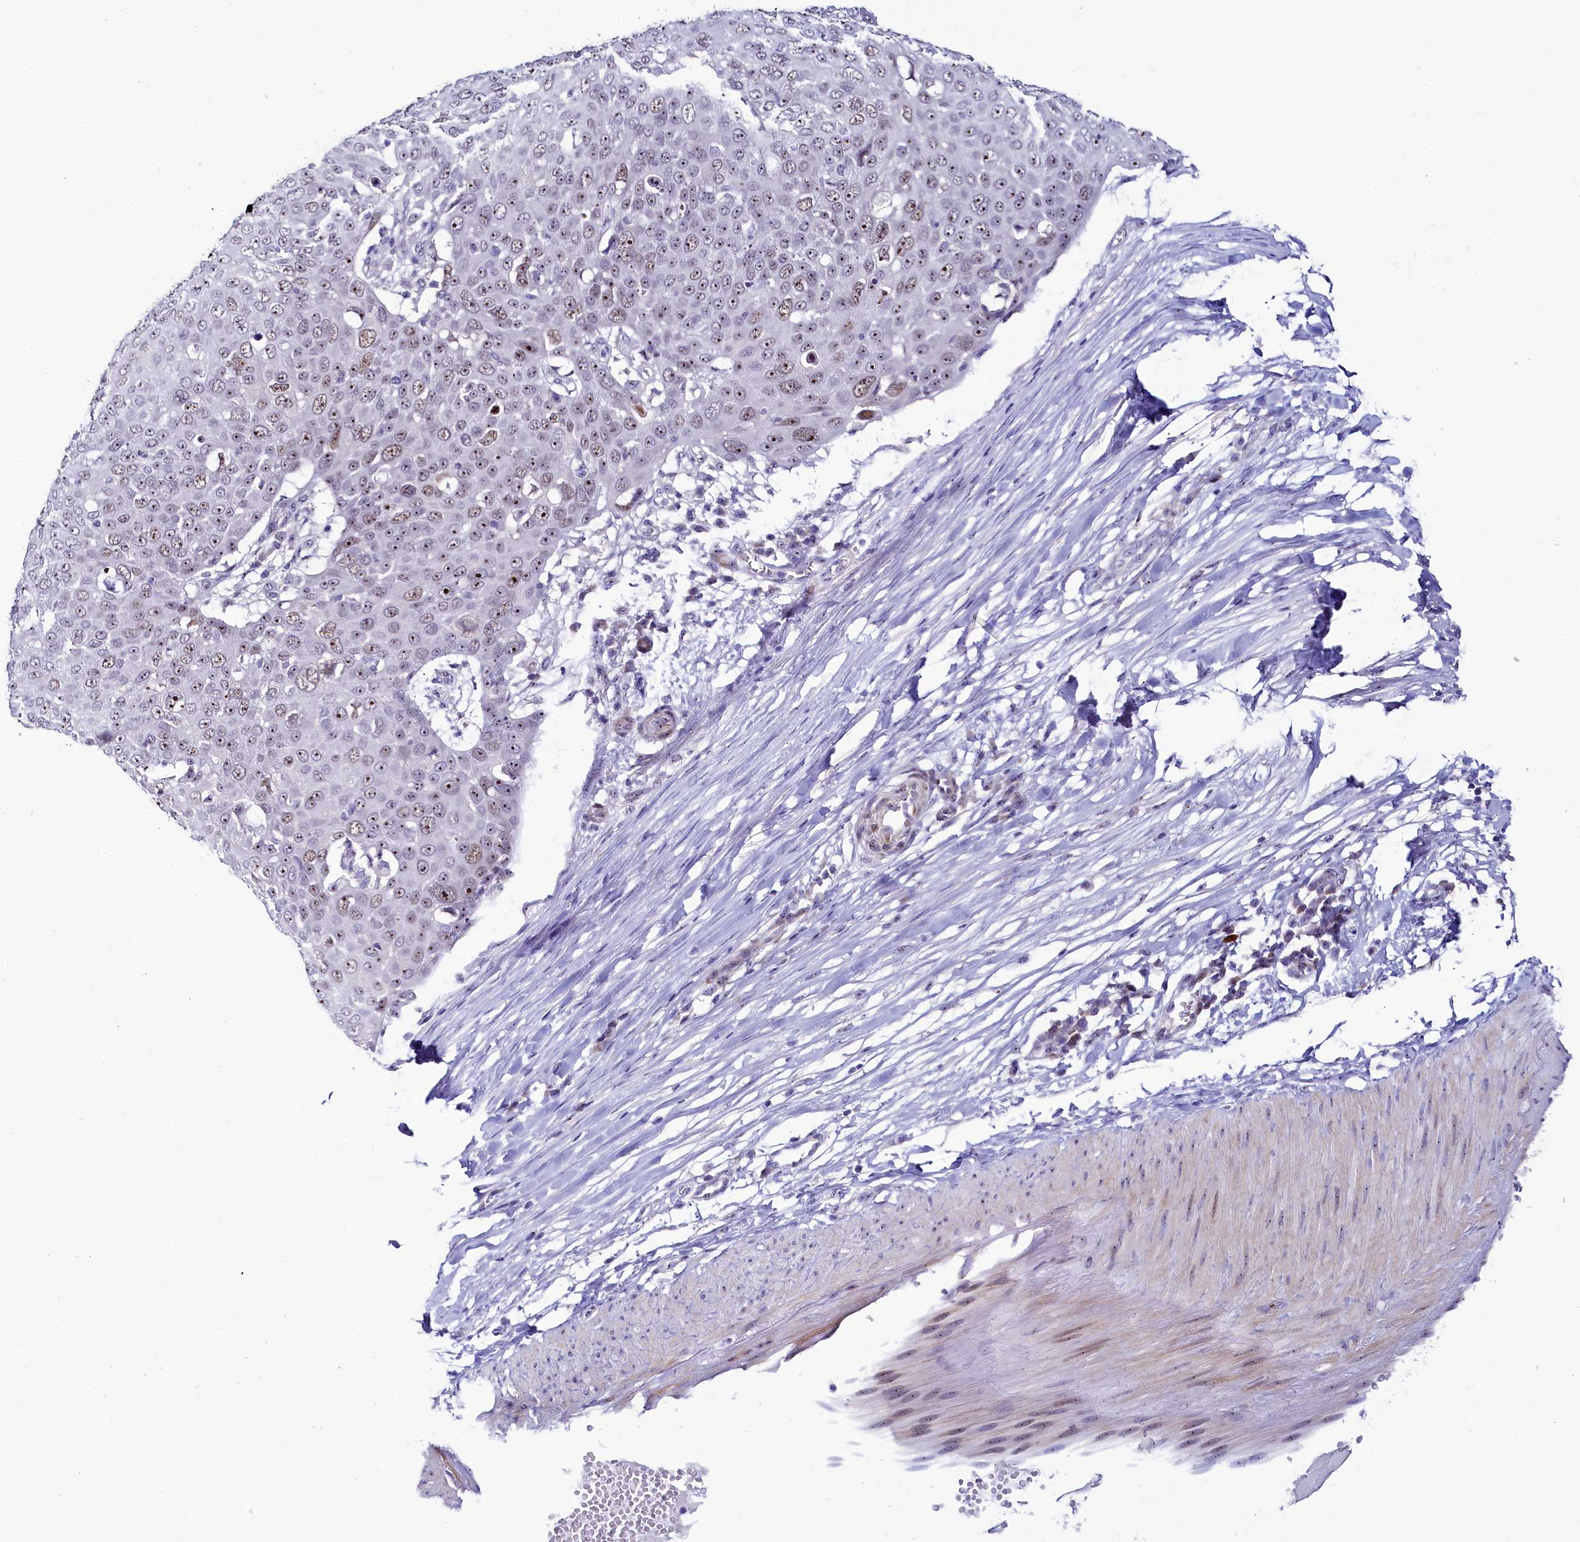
{"staining": {"intensity": "weak", "quantity": "25%-75%", "location": "nuclear"}, "tissue": "skin cancer", "cell_type": "Tumor cells", "image_type": "cancer", "snomed": [{"axis": "morphology", "description": "Squamous cell carcinoma, NOS"}, {"axis": "topography", "description": "Skin"}], "caption": "This image demonstrates immunohistochemistry (IHC) staining of squamous cell carcinoma (skin), with low weak nuclear staining in approximately 25%-75% of tumor cells.", "gene": "TCOF1", "patient": {"sex": "male", "age": 71}}